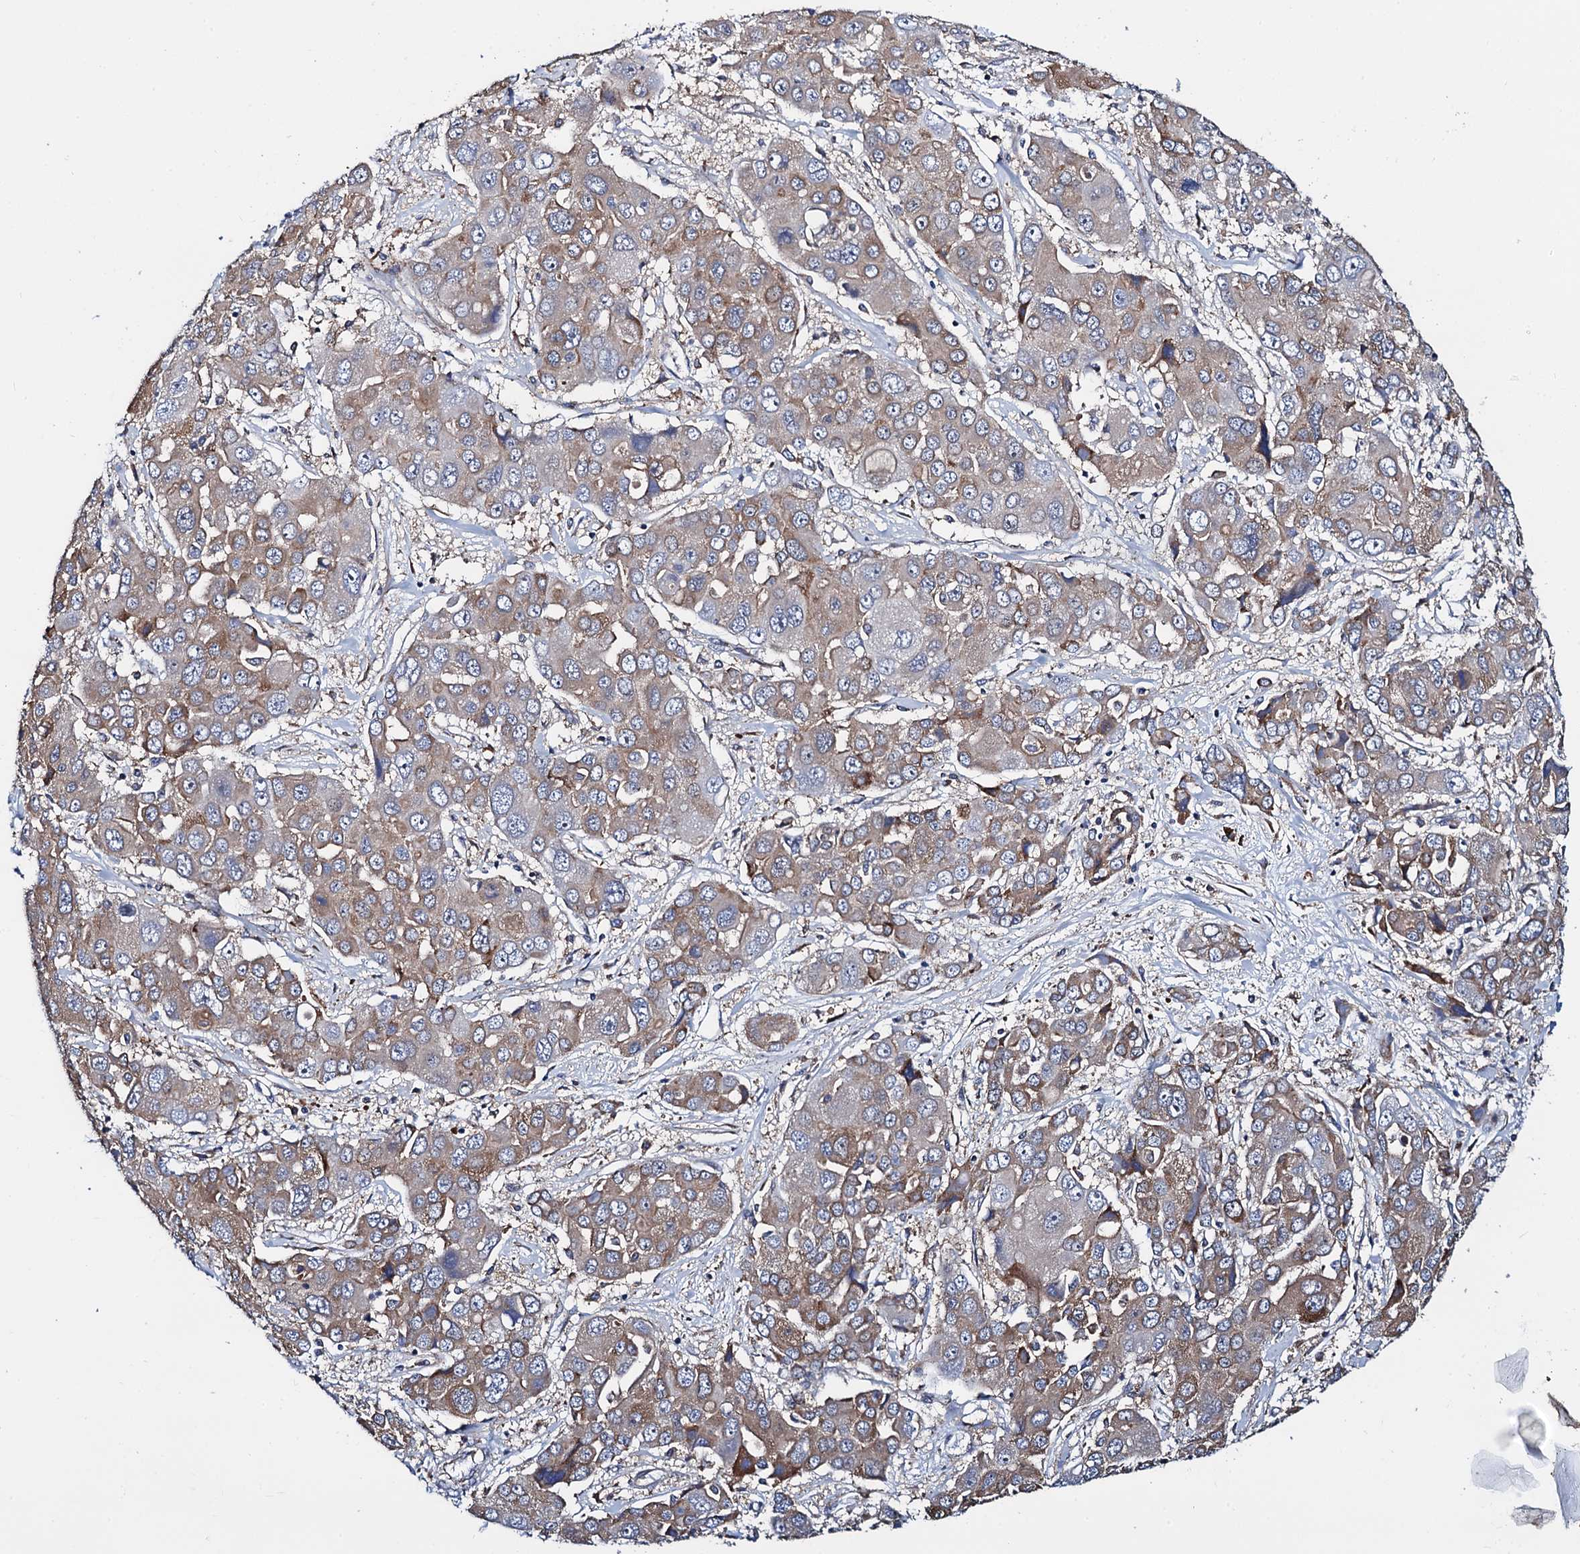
{"staining": {"intensity": "moderate", "quantity": "25%-75%", "location": "cytoplasmic/membranous"}, "tissue": "liver cancer", "cell_type": "Tumor cells", "image_type": "cancer", "snomed": [{"axis": "morphology", "description": "Cholangiocarcinoma"}, {"axis": "topography", "description": "Liver"}], "caption": "Protein staining of liver cholangiocarcinoma tissue displays moderate cytoplasmic/membranous staining in about 25%-75% of tumor cells.", "gene": "PGLS", "patient": {"sex": "male", "age": 67}}